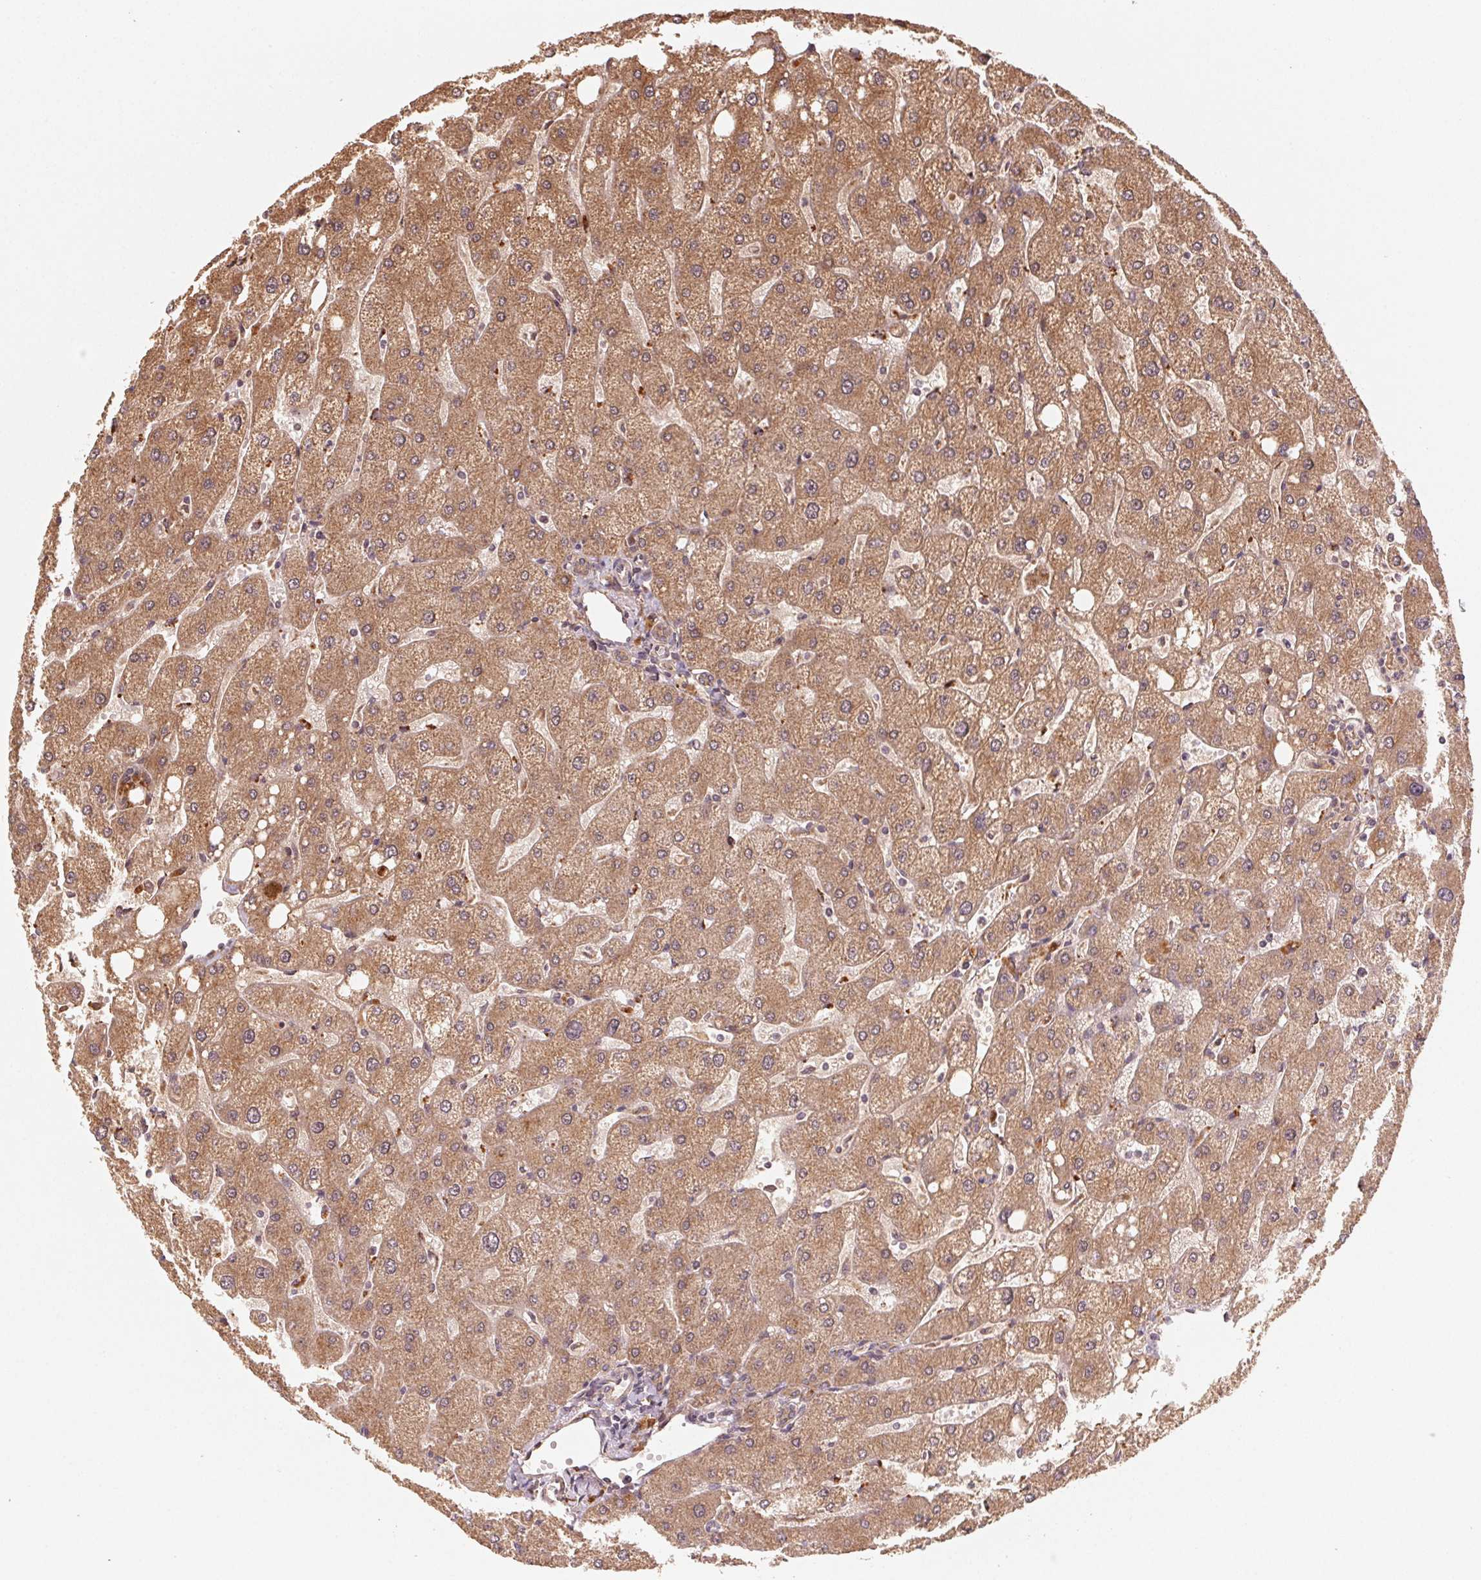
{"staining": {"intensity": "moderate", "quantity": ">75%", "location": "cytoplasmic/membranous"}, "tissue": "liver", "cell_type": "Cholangiocytes", "image_type": "normal", "snomed": [{"axis": "morphology", "description": "Normal tissue, NOS"}, {"axis": "topography", "description": "Liver"}], "caption": "Immunohistochemical staining of unremarkable liver shows medium levels of moderate cytoplasmic/membranous expression in about >75% of cholangiocytes.", "gene": "WBP2", "patient": {"sex": "male", "age": 67}}